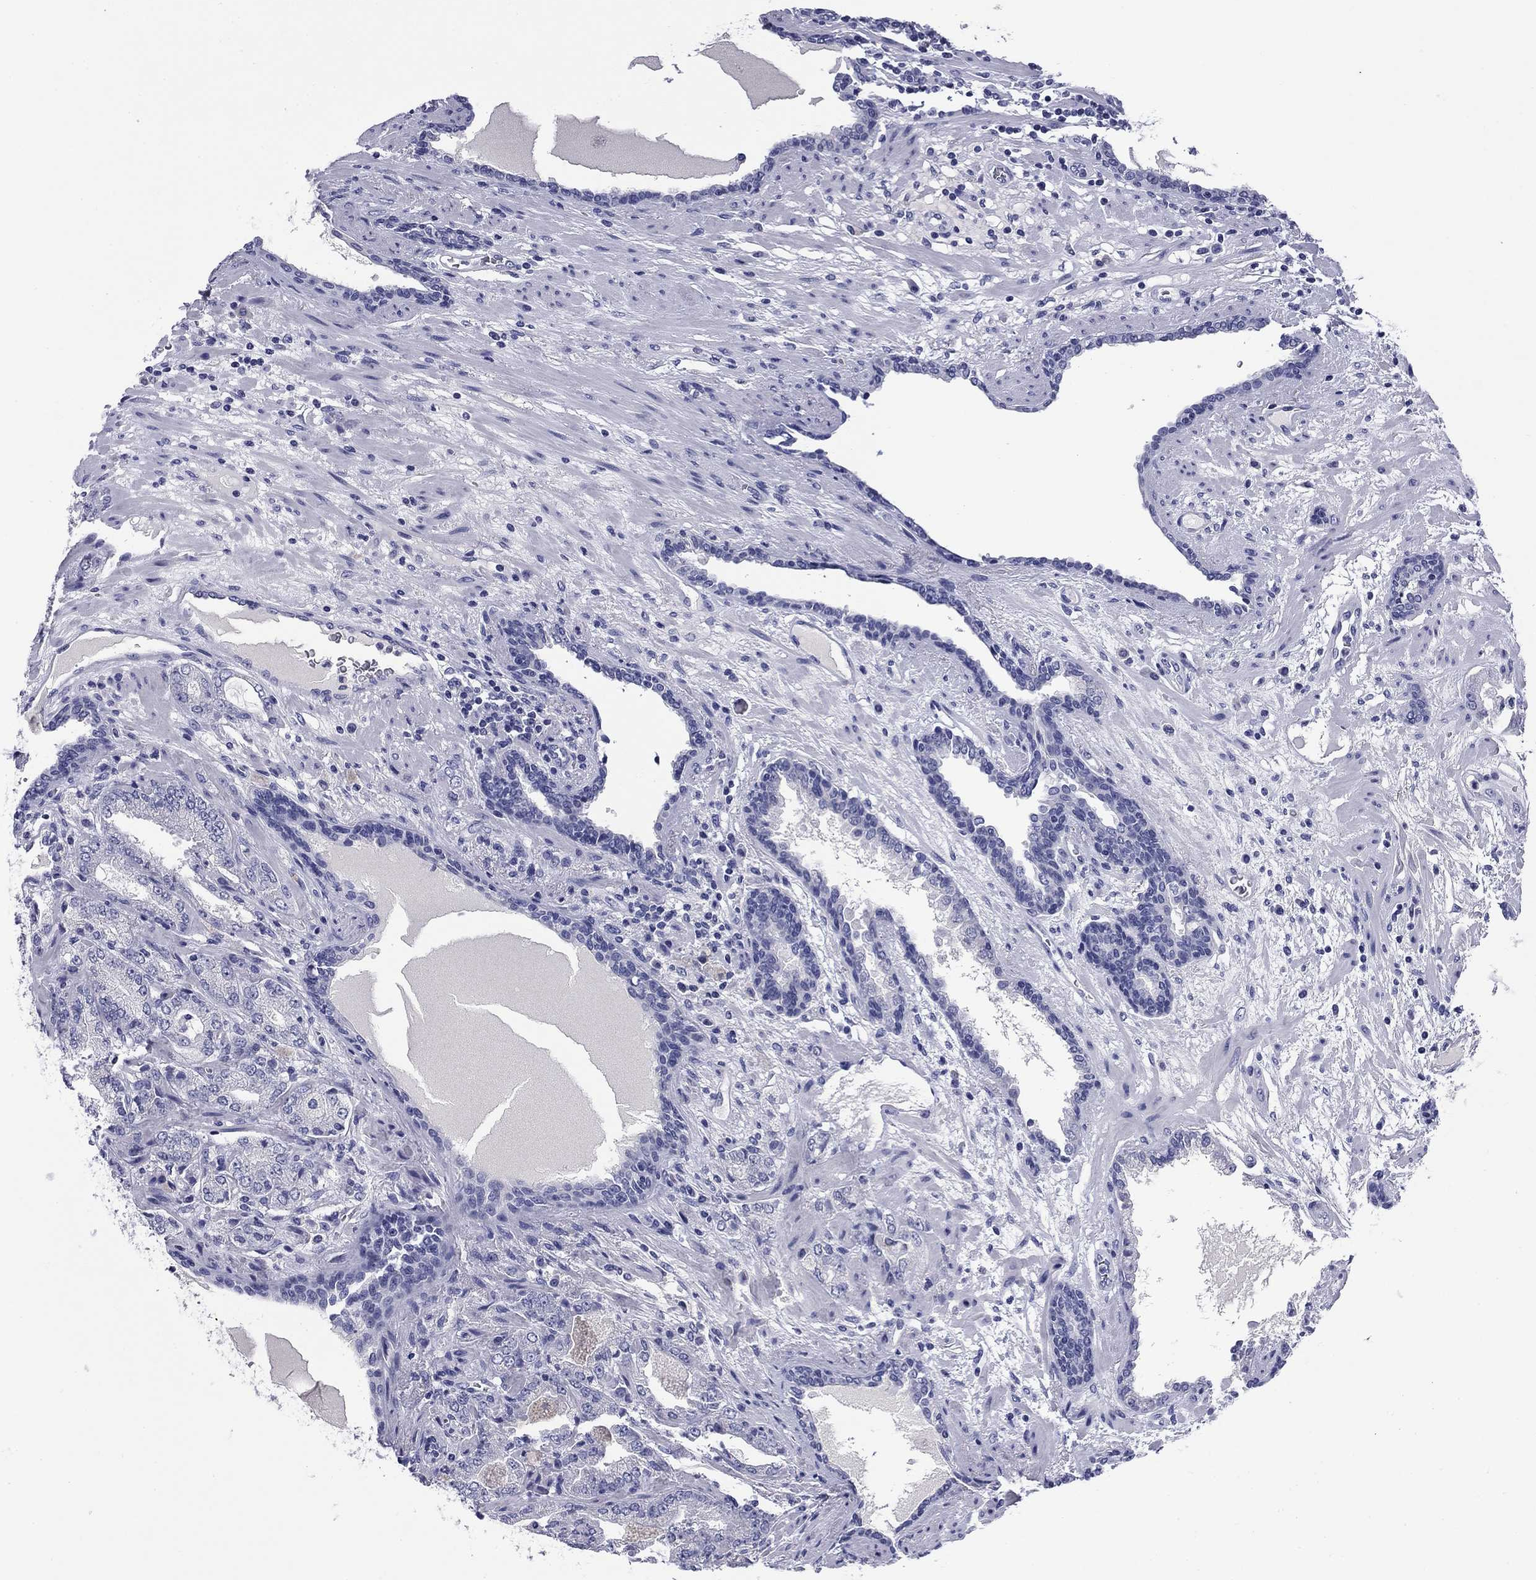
{"staining": {"intensity": "negative", "quantity": "none", "location": "none"}, "tissue": "prostate cancer", "cell_type": "Tumor cells", "image_type": "cancer", "snomed": [{"axis": "morphology", "description": "Adenocarcinoma, Low grade"}, {"axis": "topography", "description": "Prostate"}], "caption": "Immunohistochemistry (IHC) histopathology image of neoplastic tissue: human prostate low-grade adenocarcinoma stained with DAB displays no significant protein positivity in tumor cells.", "gene": "ABCC2", "patient": {"sex": "male", "age": 68}}